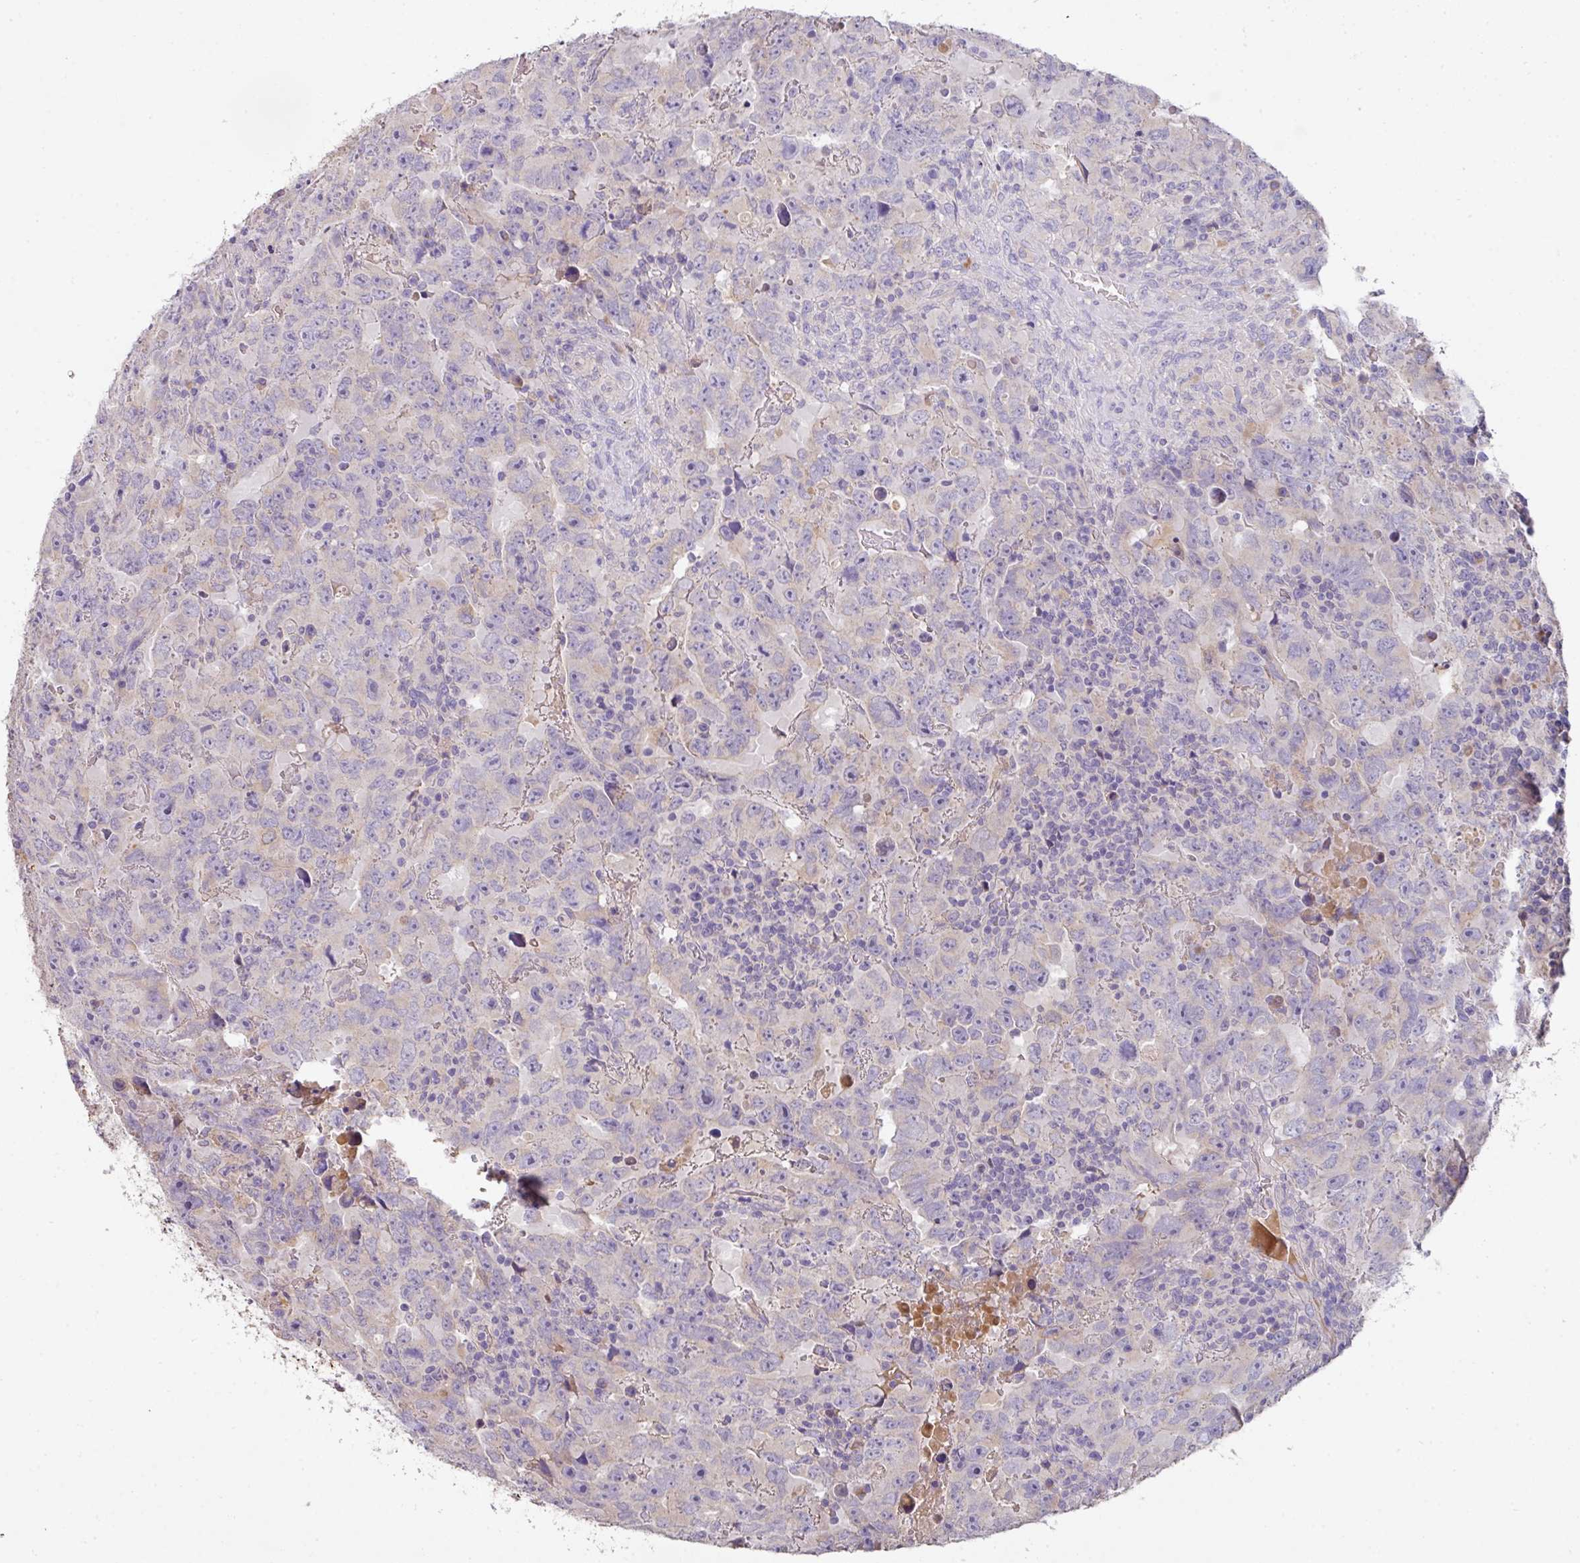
{"staining": {"intensity": "negative", "quantity": "none", "location": "none"}, "tissue": "testis cancer", "cell_type": "Tumor cells", "image_type": "cancer", "snomed": [{"axis": "morphology", "description": "Carcinoma, Embryonal, NOS"}, {"axis": "topography", "description": "Testis"}], "caption": "Immunohistochemistry (IHC) histopathology image of testis embryonal carcinoma stained for a protein (brown), which shows no positivity in tumor cells.", "gene": "ZNF266", "patient": {"sex": "male", "age": 24}}